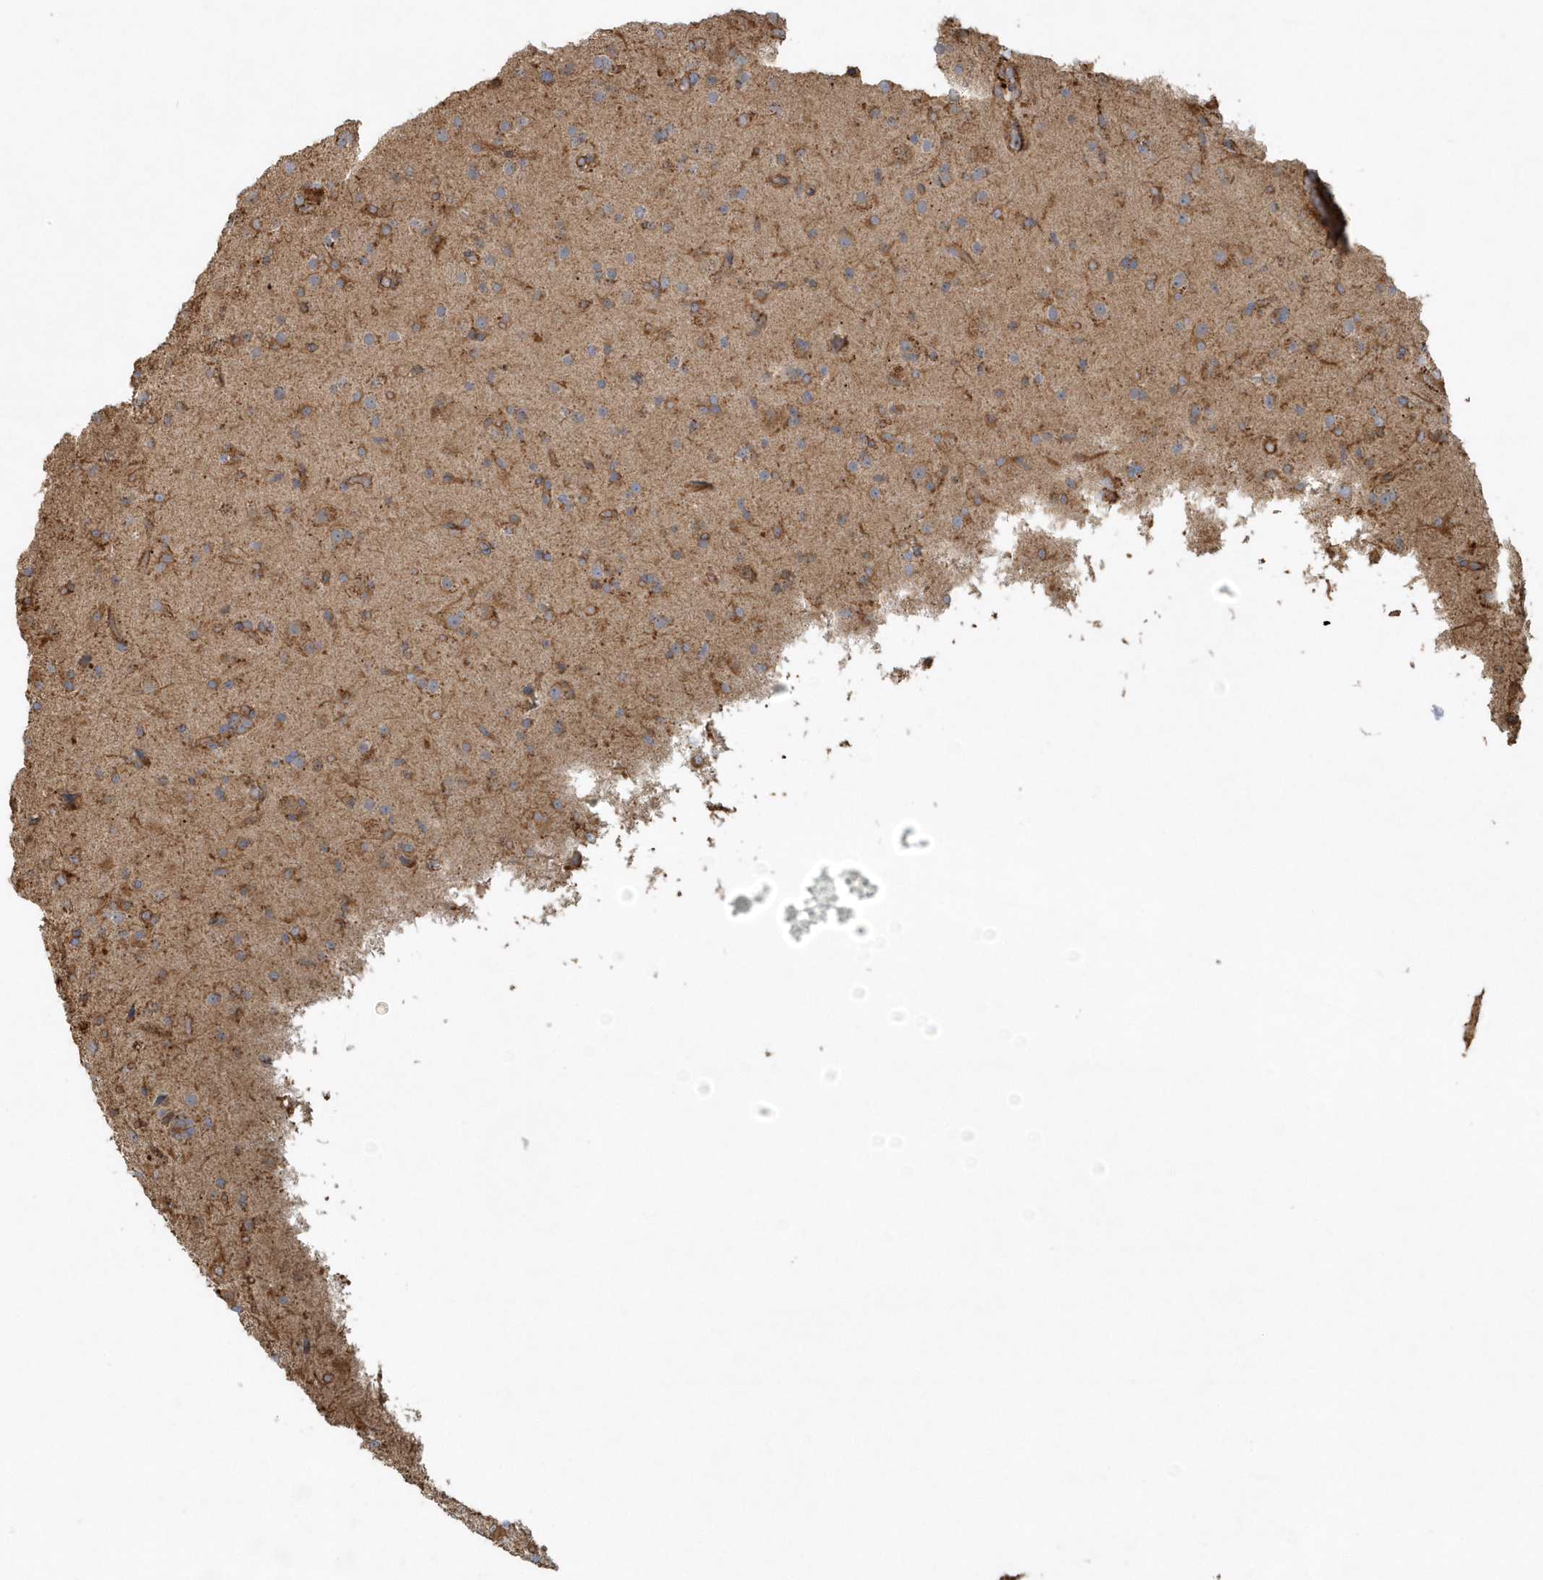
{"staining": {"intensity": "moderate", "quantity": "25%-75%", "location": "cytoplasmic/membranous"}, "tissue": "glioma", "cell_type": "Tumor cells", "image_type": "cancer", "snomed": [{"axis": "morphology", "description": "Glioma, malignant, Low grade"}, {"axis": "topography", "description": "Brain"}], "caption": "Immunohistochemical staining of glioma exhibits moderate cytoplasmic/membranous protein expression in about 25%-75% of tumor cells.", "gene": "MMUT", "patient": {"sex": "male", "age": 65}}